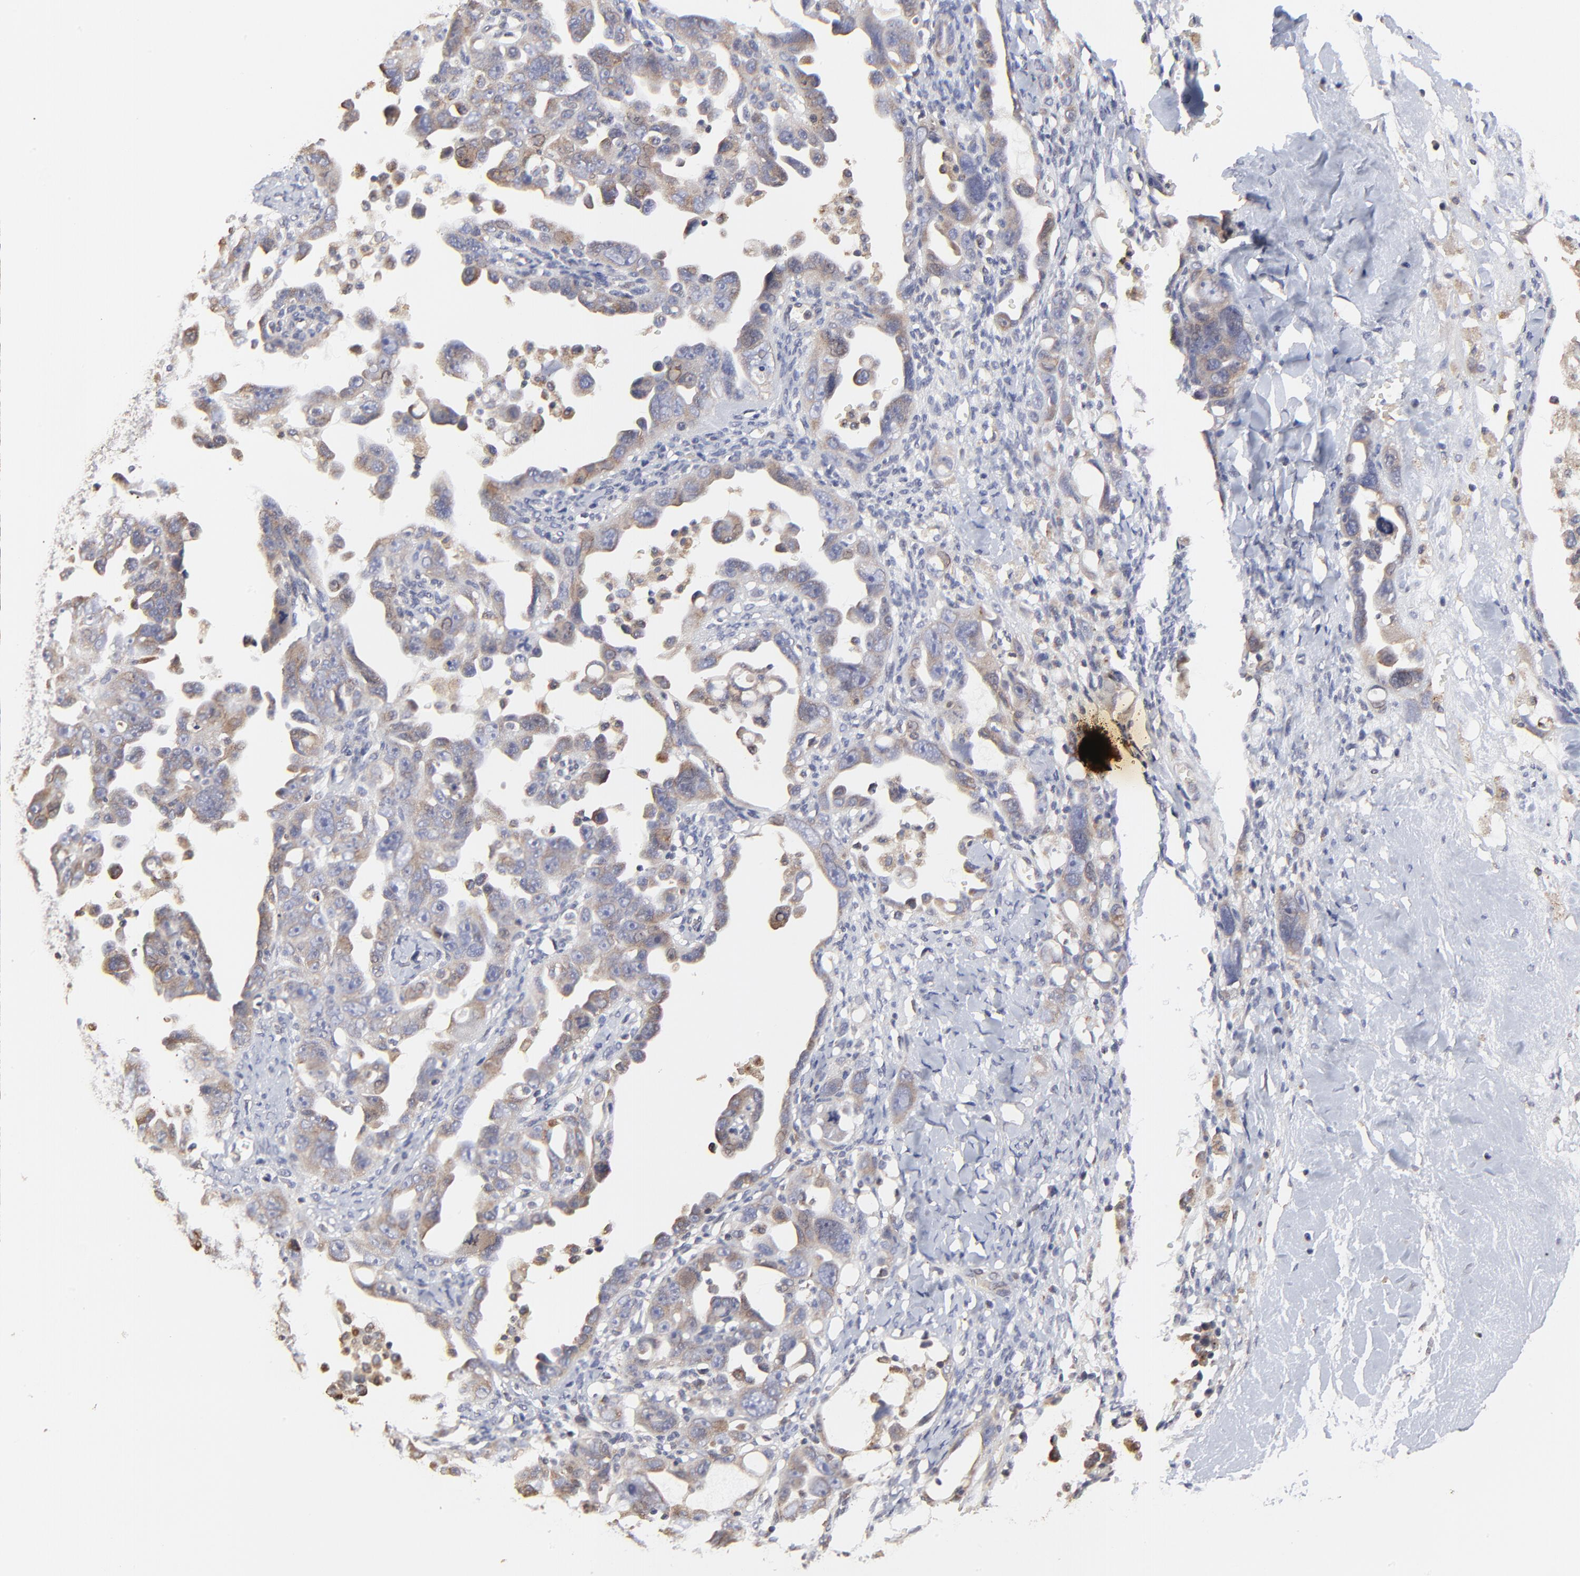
{"staining": {"intensity": "weak", "quantity": "25%-75%", "location": "cytoplasmic/membranous"}, "tissue": "ovarian cancer", "cell_type": "Tumor cells", "image_type": "cancer", "snomed": [{"axis": "morphology", "description": "Cystadenocarcinoma, serous, NOS"}, {"axis": "topography", "description": "Ovary"}], "caption": "A low amount of weak cytoplasmic/membranous expression is seen in approximately 25%-75% of tumor cells in serous cystadenocarcinoma (ovarian) tissue.", "gene": "ELP2", "patient": {"sex": "female", "age": 66}}